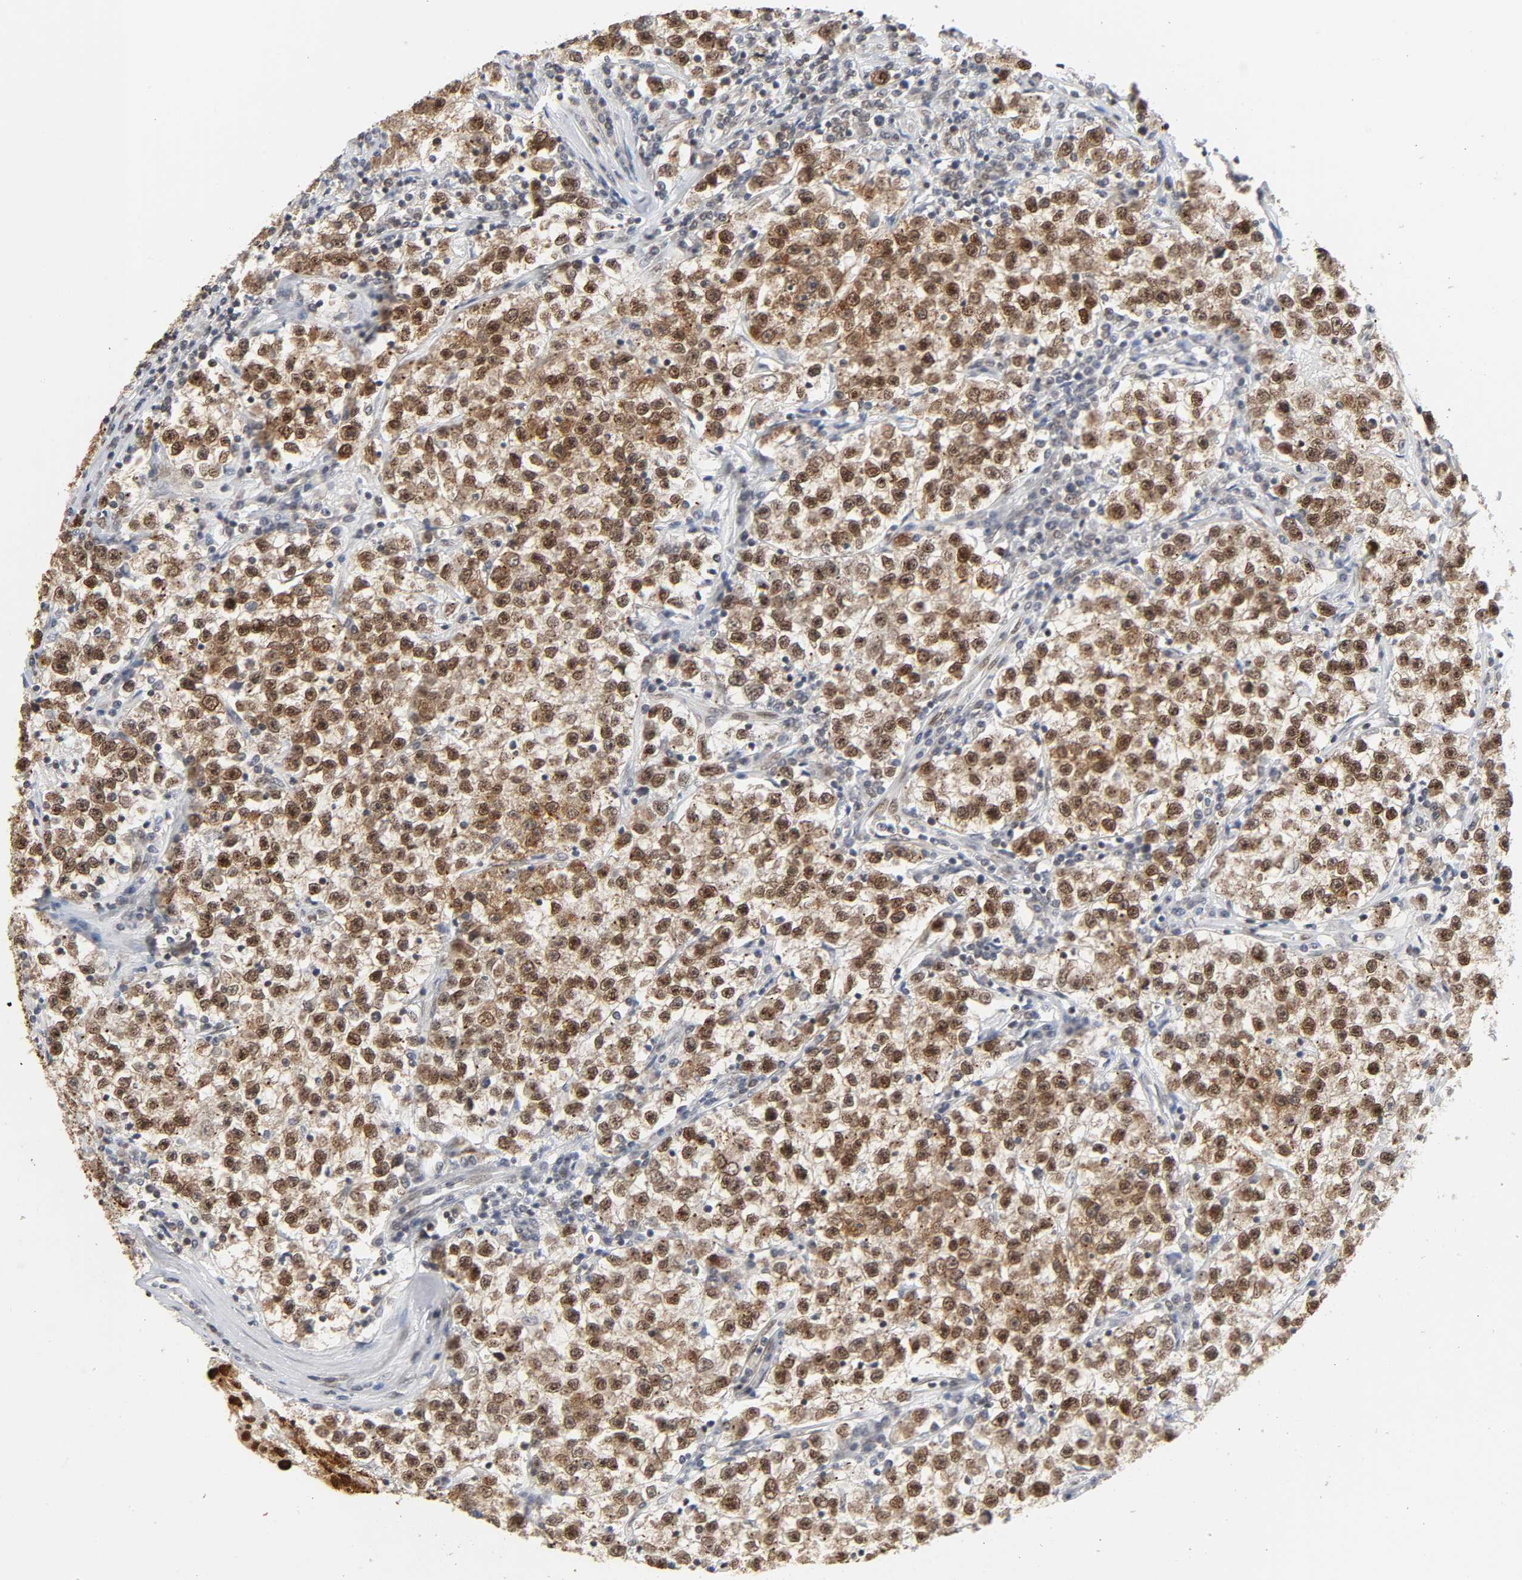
{"staining": {"intensity": "moderate", "quantity": ">75%", "location": "nuclear"}, "tissue": "testis cancer", "cell_type": "Tumor cells", "image_type": "cancer", "snomed": [{"axis": "morphology", "description": "Seminoma, NOS"}, {"axis": "topography", "description": "Testis"}], "caption": "Protein staining shows moderate nuclear expression in about >75% of tumor cells in testis cancer. (DAB (3,3'-diaminobenzidine) IHC, brown staining for protein, blue staining for nuclei).", "gene": "SUMO1", "patient": {"sex": "male", "age": 22}}